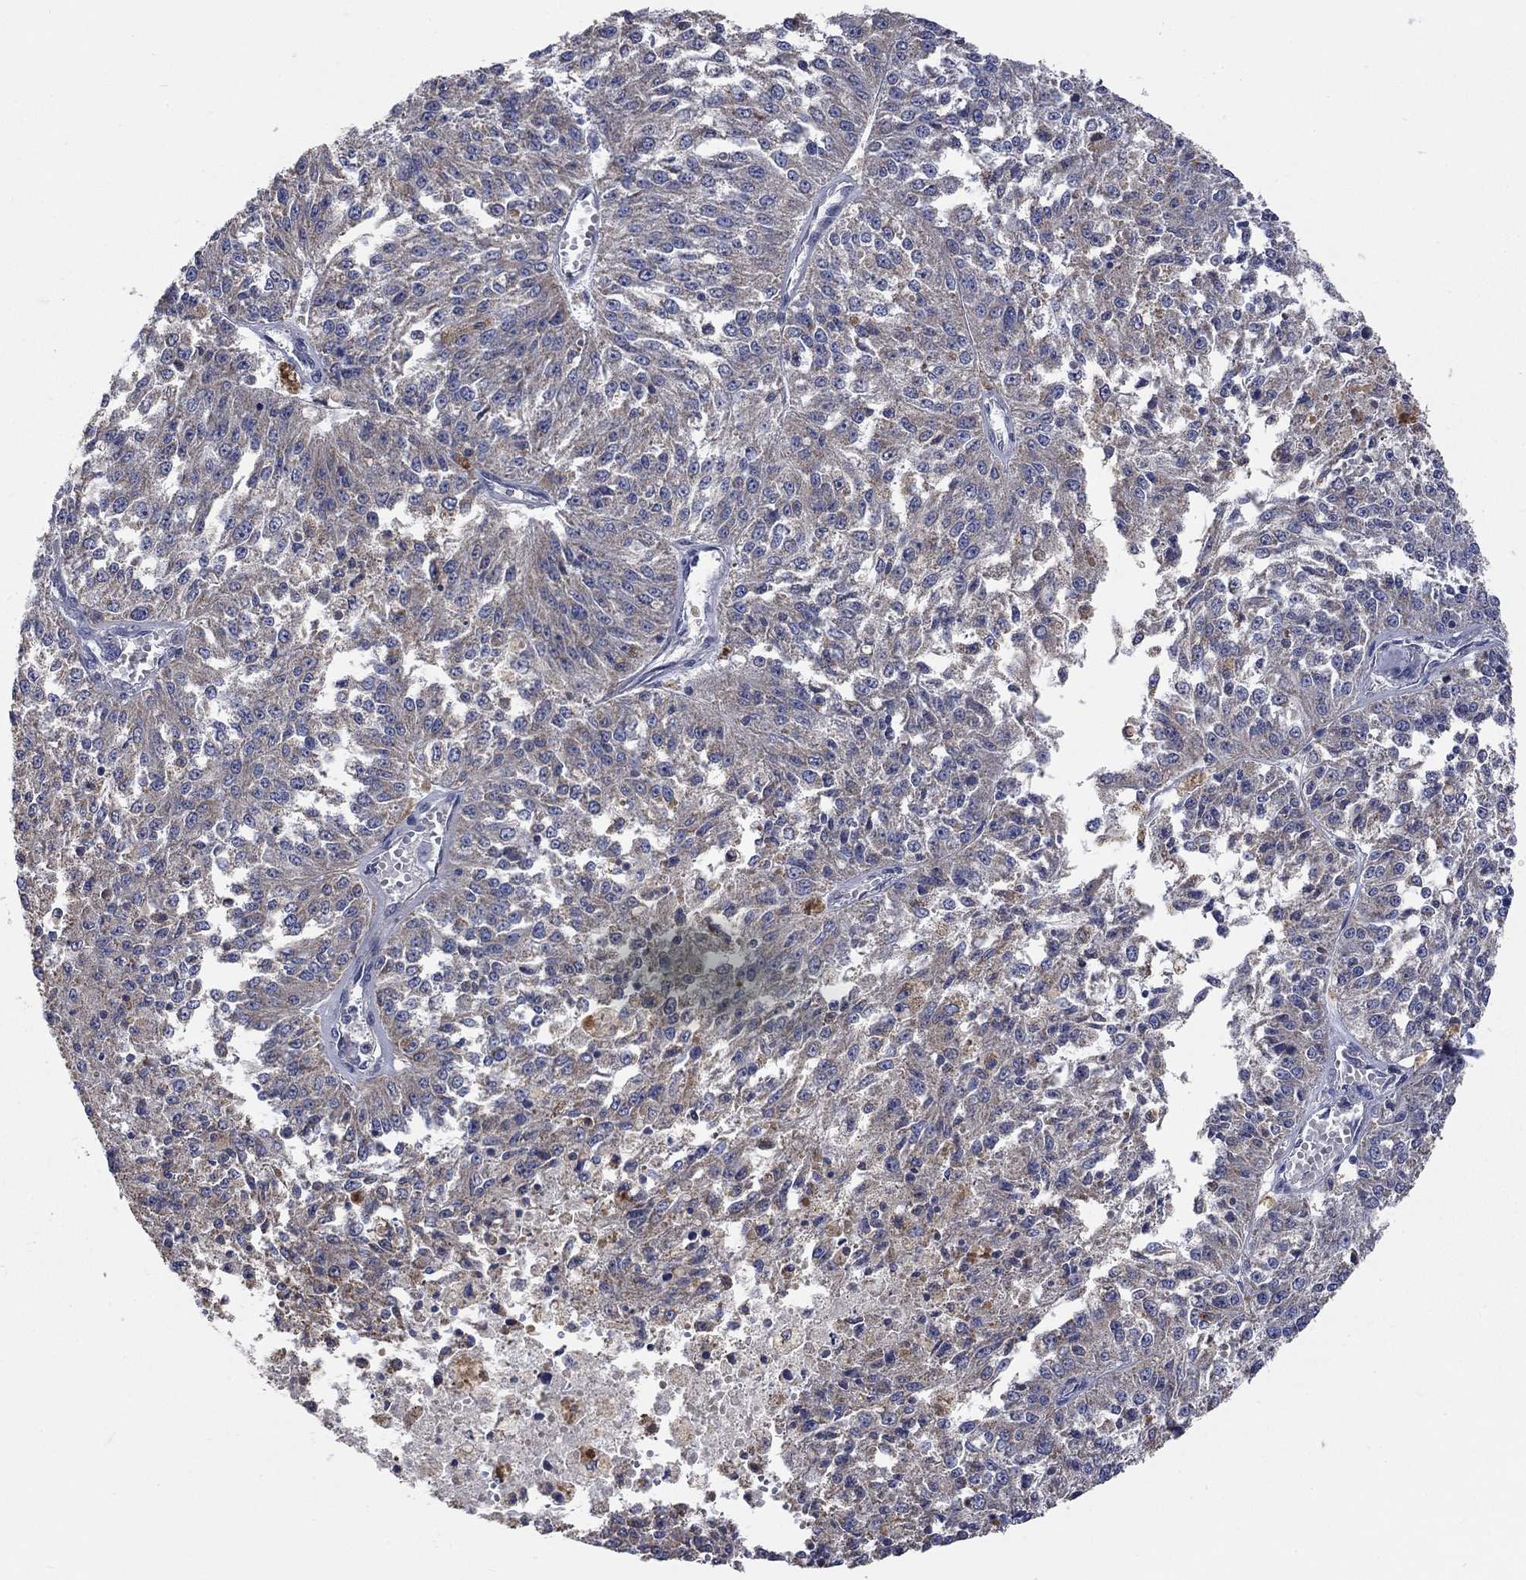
{"staining": {"intensity": "negative", "quantity": "none", "location": "none"}, "tissue": "melanoma", "cell_type": "Tumor cells", "image_type": "cancer", "snomed": [{"axis": "morphology", "description": "Malignant melanoma, Metastatic site"}, {"axis": "topography", "description": "Lymph node"}], "caption": "IHC photomicrograph of malignant melanoma (metastatic site) stained for a protein (brown), which demonstrates no positivity in tumor cells.", "gene": "UGT8", "patient": {"sex": "female", "age": 64}}